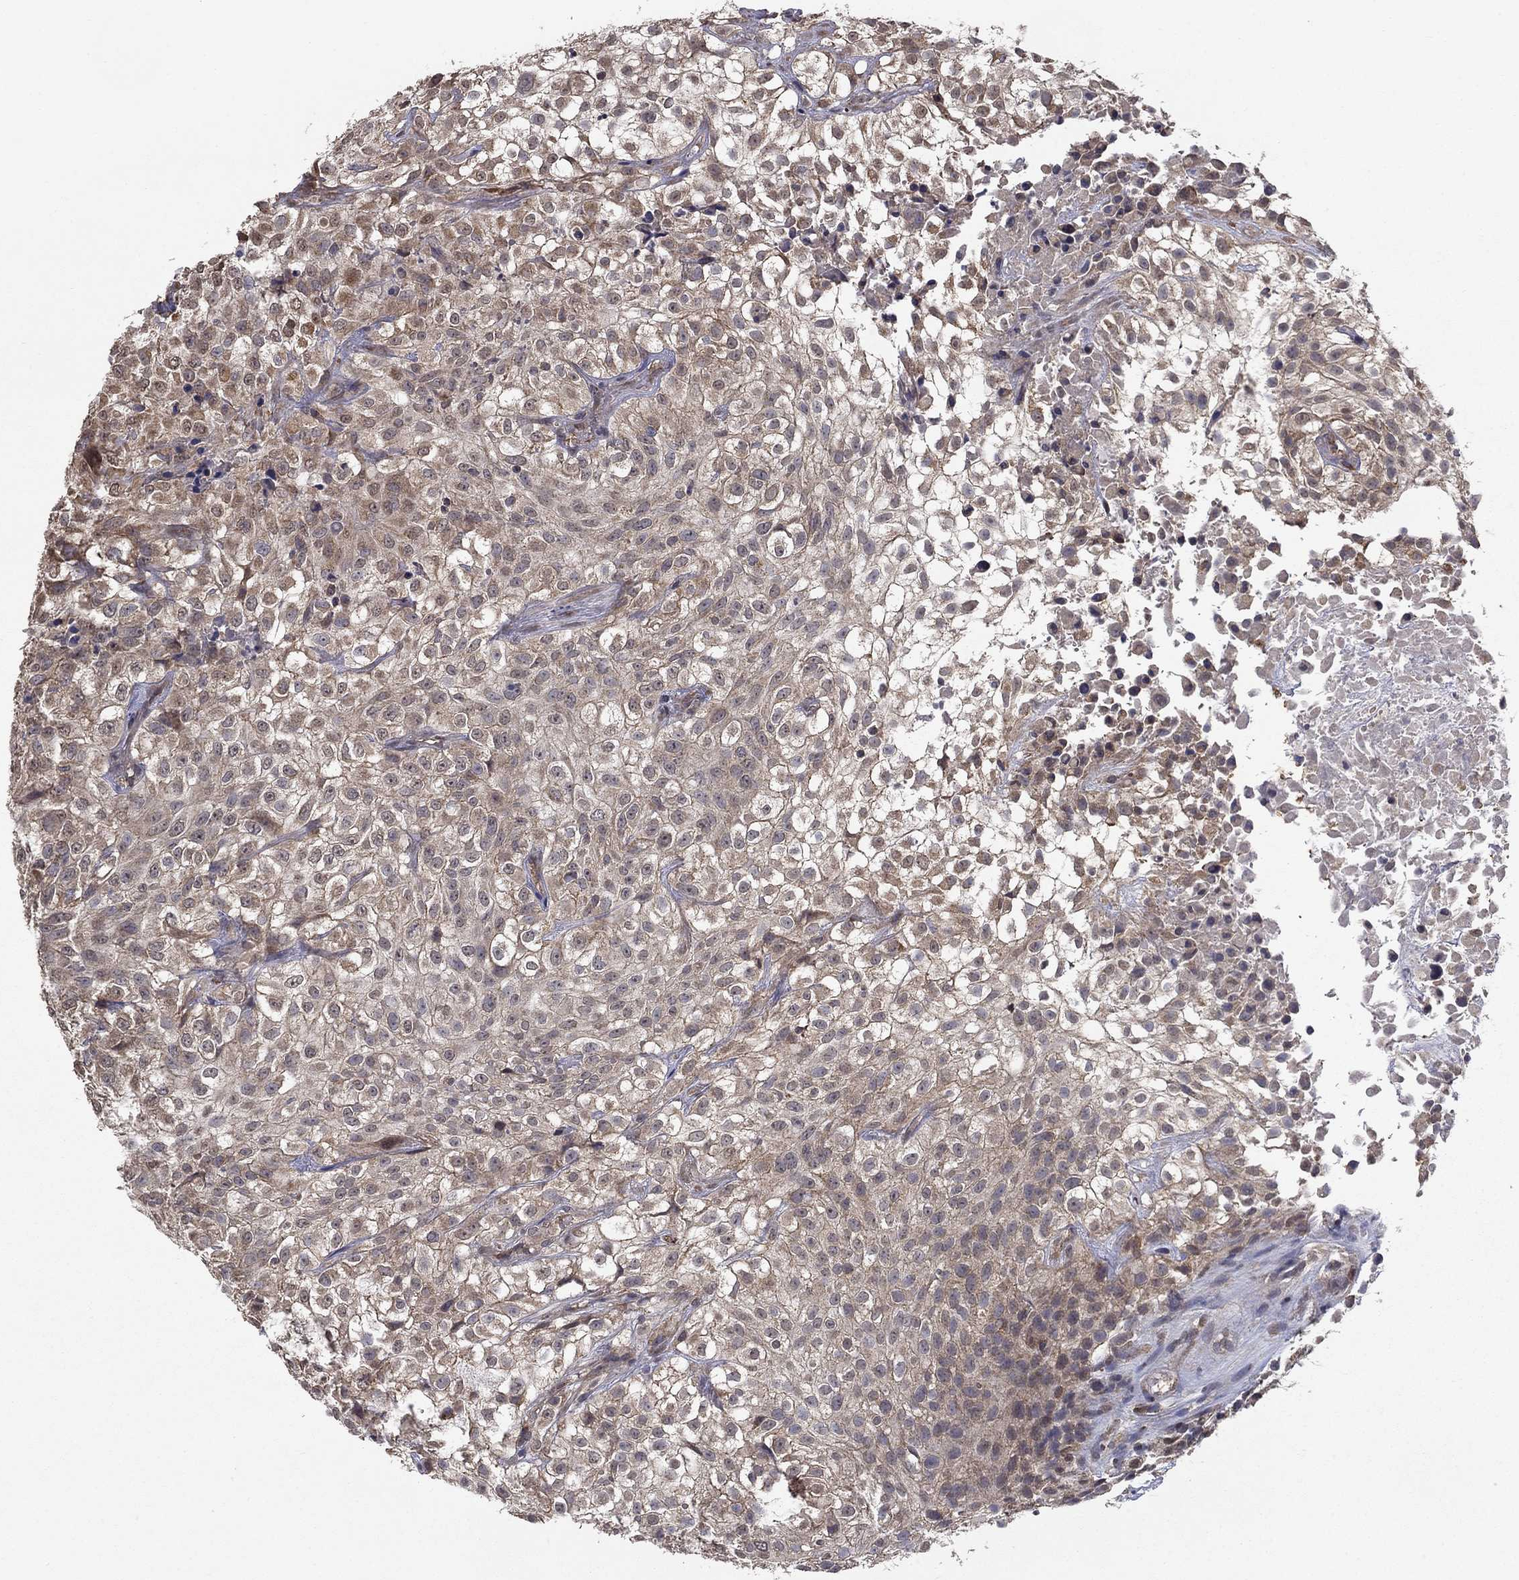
{"staining": {"intensity": "weak", "quantity": "25%-75%", "location": "cytoplasmic/membranous"}, "tissue": "urothelial cancer", "cell_type": "Tumor cells", "image_type": "cancer", "snomed": [{"axis": "morphology", "description": "Urothelial carcinoma, High grade"}, {"axis": "topography", "description": "Urinary bladder"}], "caption": "This micrograph displays urothelial cancer stained with IHC to label a protein in brown. The cytoplasmic/membranous of tumor cells show weak positivity for the protein. Nuclei are counter-stained blue.", "gene": "SLC2A13", "patient": {"sex": "male", "age": 56}}